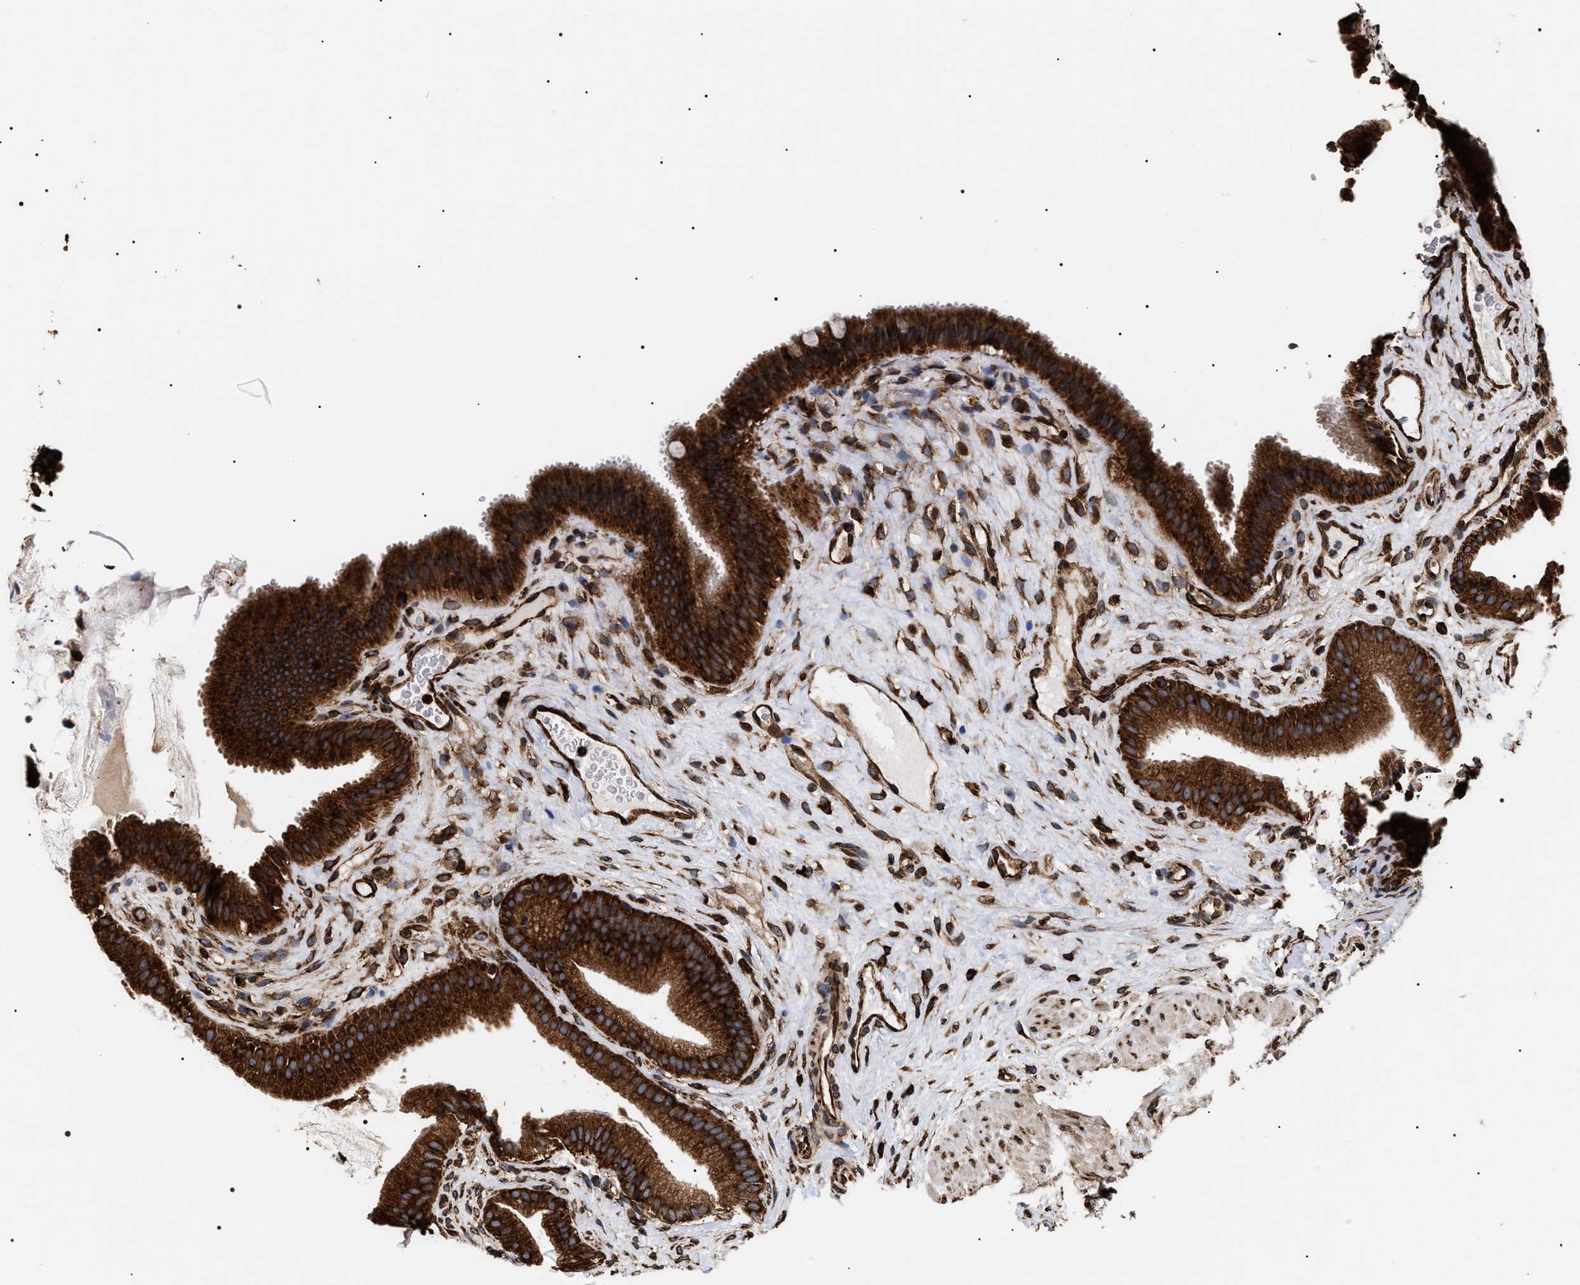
{"staining": {"intensity": "strong", "quantity": ">75%", "location": "cytoplasmic/membranous"}, "tissue": "gallbladder", "cell_type": "Glandular cells", "image_type": "normal", "snomed": [{"axis": "morphology", "description": "Normal tissue, NOS"}, {"axis": "topography", "description": "Gallbladder"}], "caption": "This image reveals IHC staining of unremarkable gallbladder, with high strong cytoplasmic/membranous positivity in about >75% of glandular cells.", "gene": "SERBP1", "patient": {"sex": "male", "age": 49}}